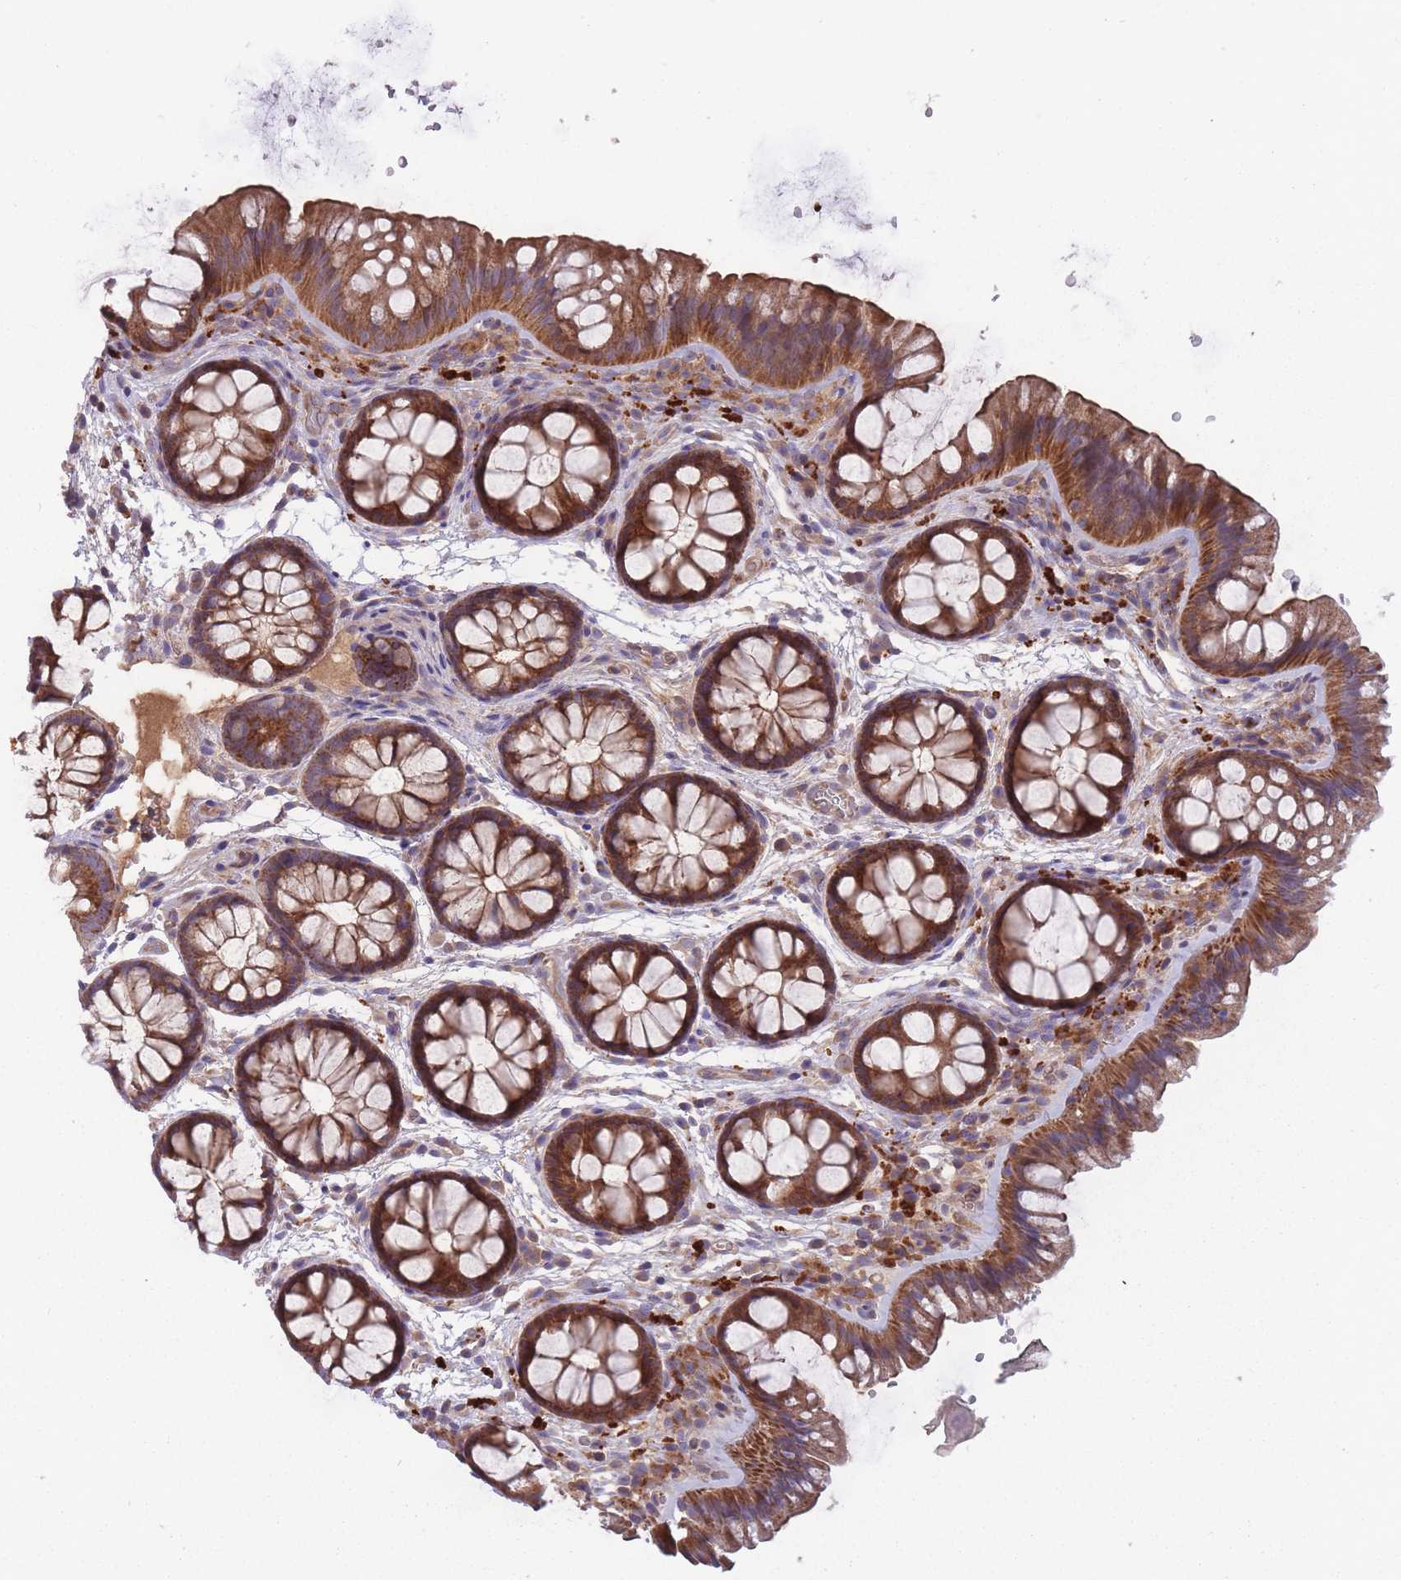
{"staining": {"intensity": "weak", "quantity": ">75%", "location": "cytoplasmic/membranous"}, "tissue": "colon", "cell_type": "Endothelial cells", "image_type": "normal", "snomed": [{"axis": "morphology", "description": "Normal tissue, NOS"}, {"axis": "topography", "description": "Colon"}], "caption": "High-power microscopy captured an immunohistochemistry histopathology image of normal colon, revealing weak cytoplasmic/membranous positivity in about >75% of endothelial cells.", "gene": "ITPKC", "patient": {"sex": "male", "age": 46}}